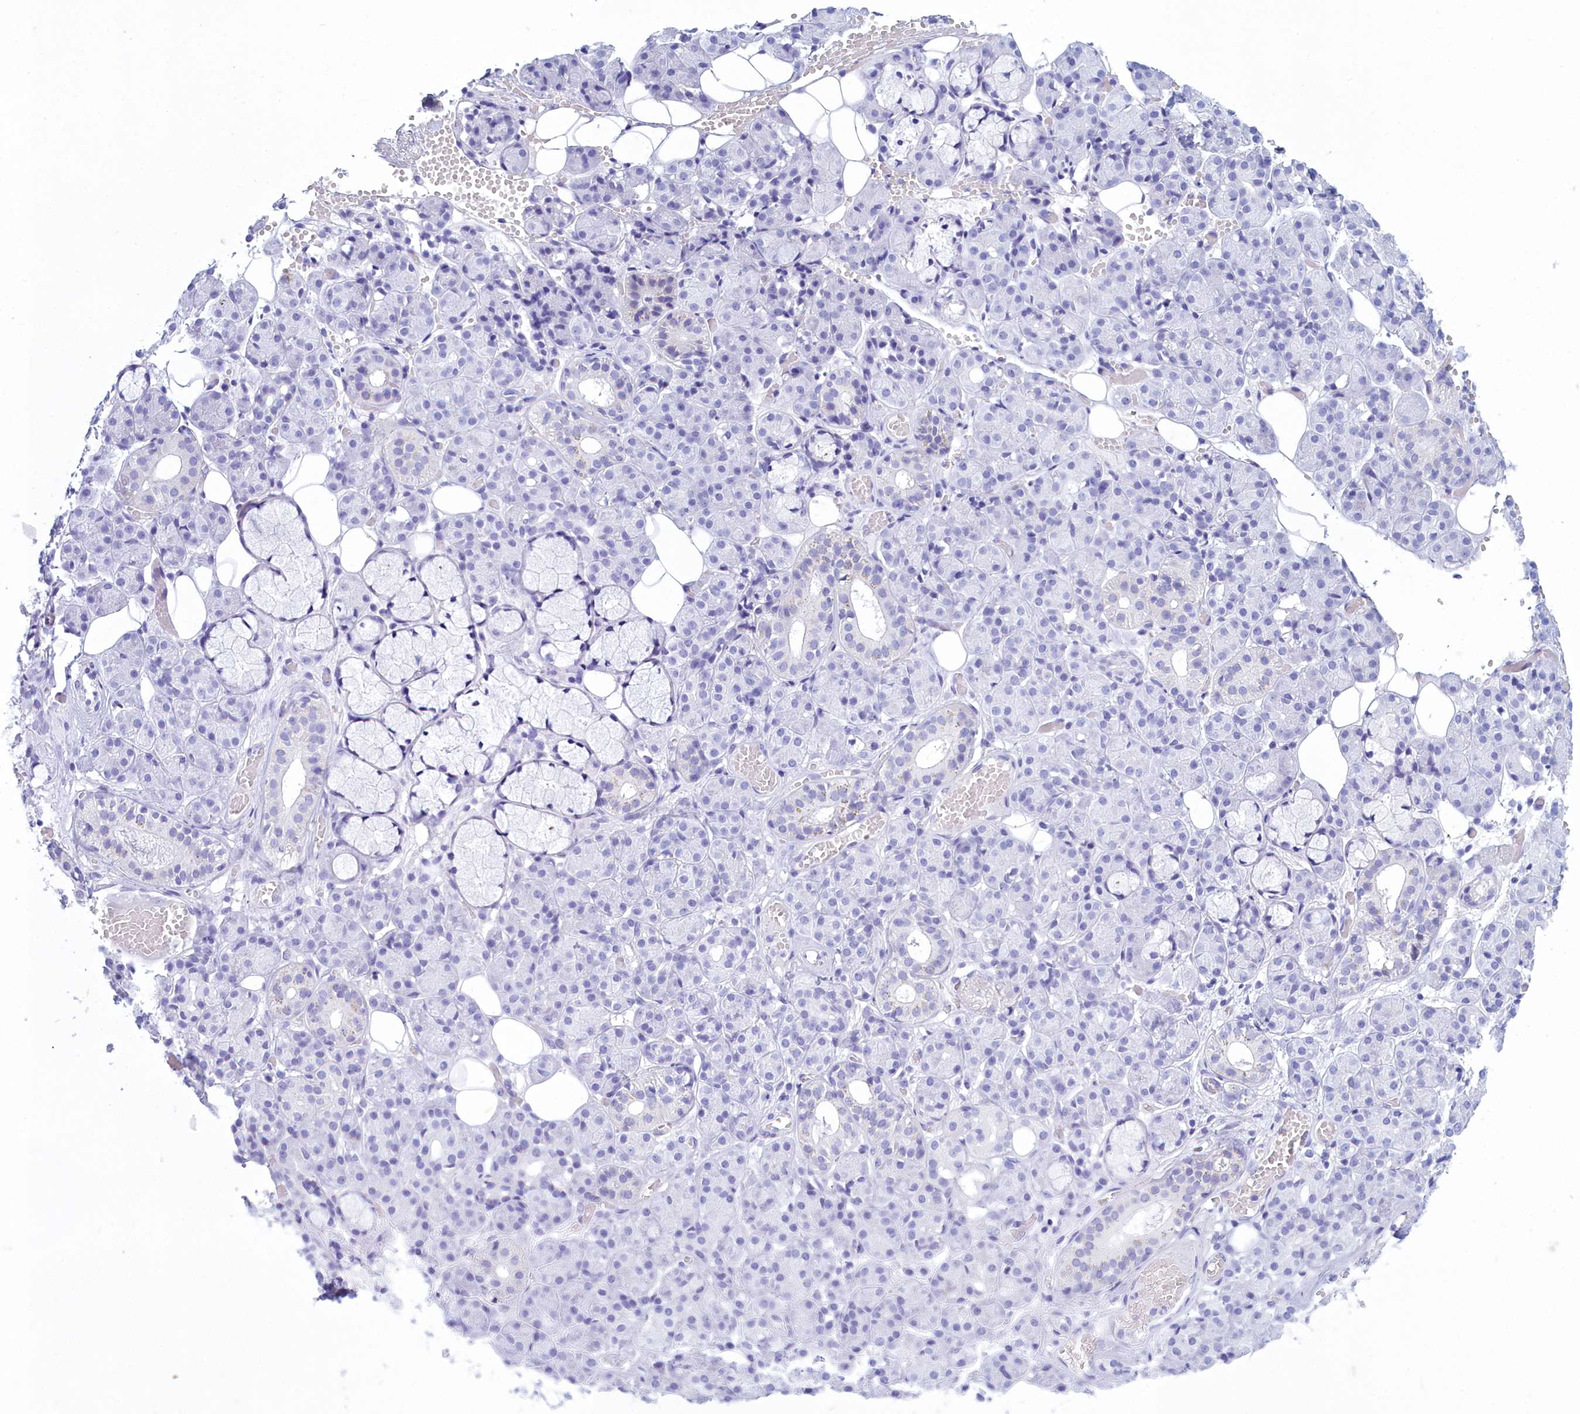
{"staining": {"intensity": "negative", "quantity": "none", "location": "none"}, "tissue": "salivary gland", "cell_type": "Glandular cells", "image_type": "normal", "snomed": [{"axis": "morphology", "description": "Normal tissue, NOS"}, {"axis": "topography", "description": "Salivary gland"}], "caption": "Salivary gland was stained to show a protein in brown. There is no significant positivity in glandular cells. (DAB (3,3'-diaminobenzidine) immunohistochemistry visualized using brightfield microscopy, high magnification).", "gene": "TMEM97", "patient": {"sex": "male", "age": 63}}